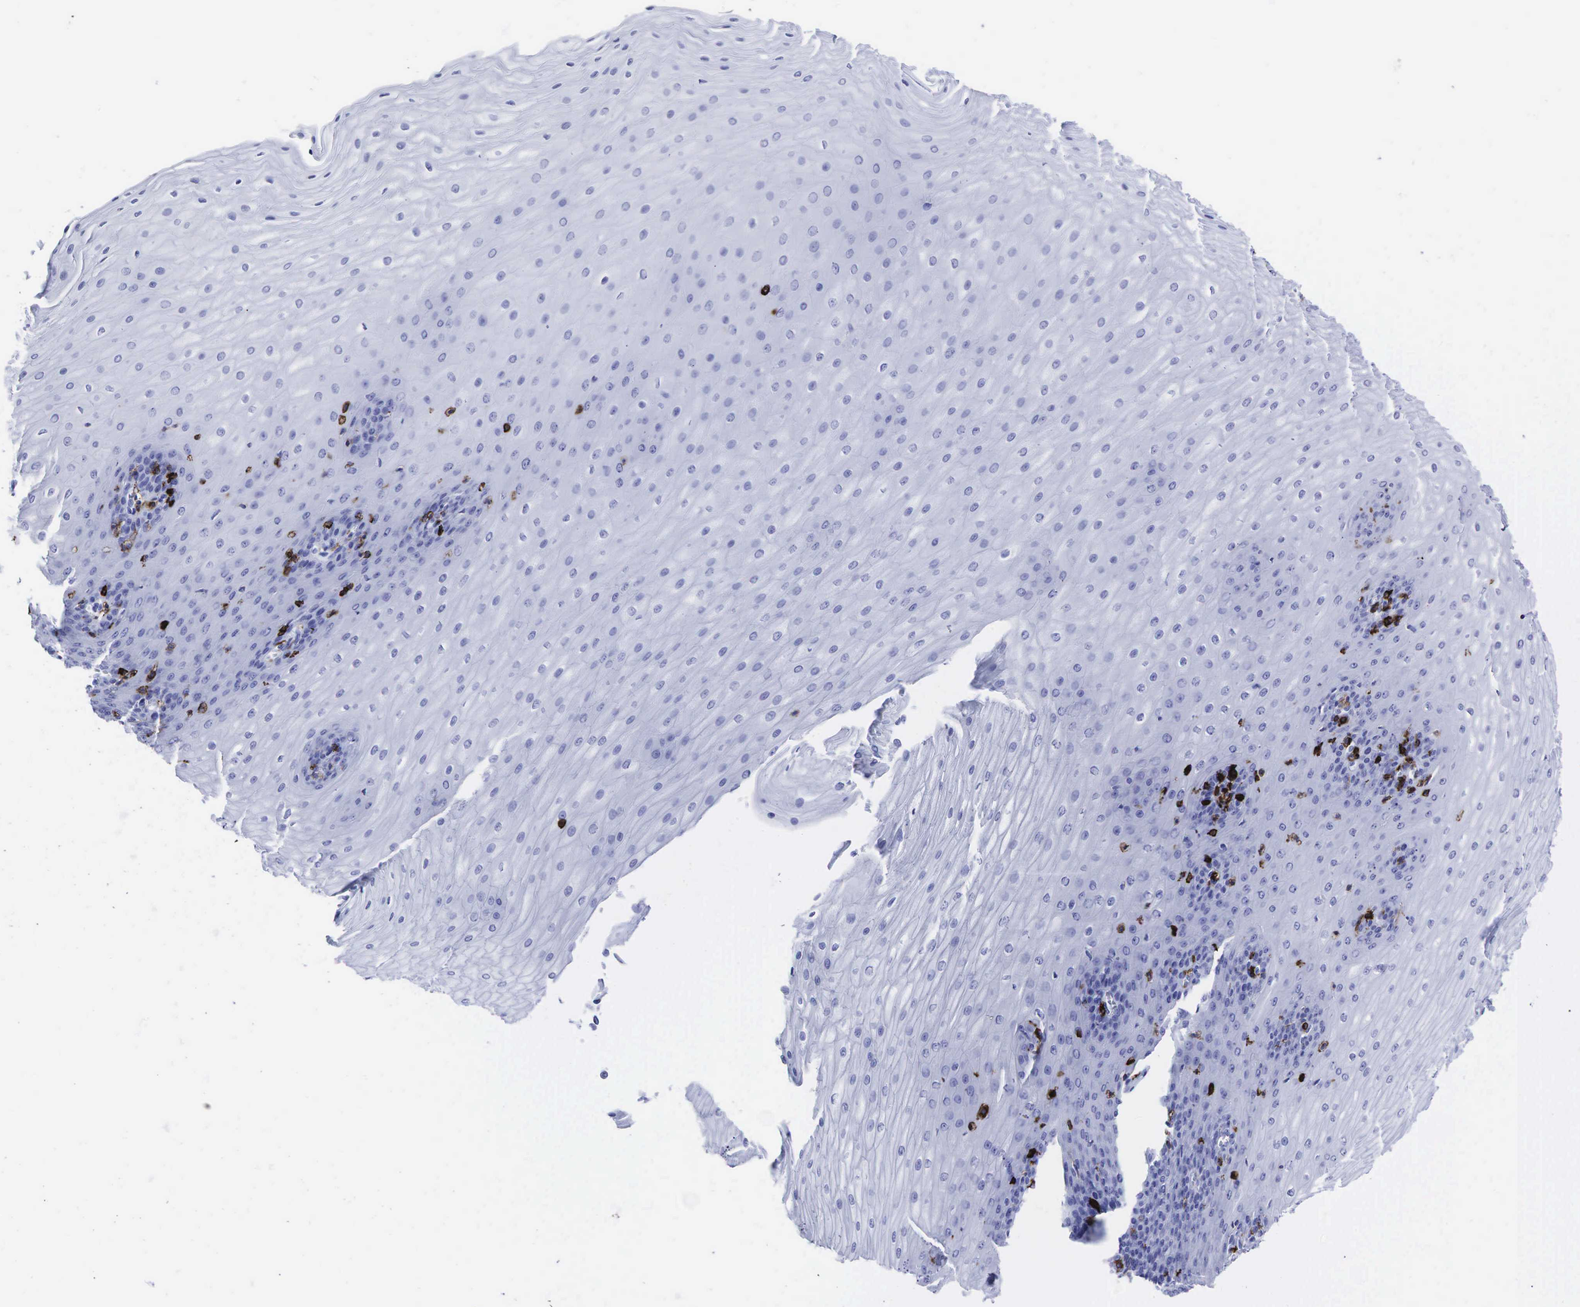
{"staining": {"intensity": "negative", "quantity": "none", "location": "none"}, "tissue": "esophagus", "cell_type": "Squamous epithelial cells", "image_type": "normal", "snomed": [{"axis": "morphology", "description": "Normal tissue, NOS"}, {"axis": "topography", "description": "Esophagus"}], "caption": "An immunohistochemistry (IHC) histopathology image of unremarkable esophagus is shown. There is no staining in squamous epithelial cells of esophagus. Nuclei are stained in blue.", "gene": "PTPRC", "patient": {"sex": "male", "age": 65}}